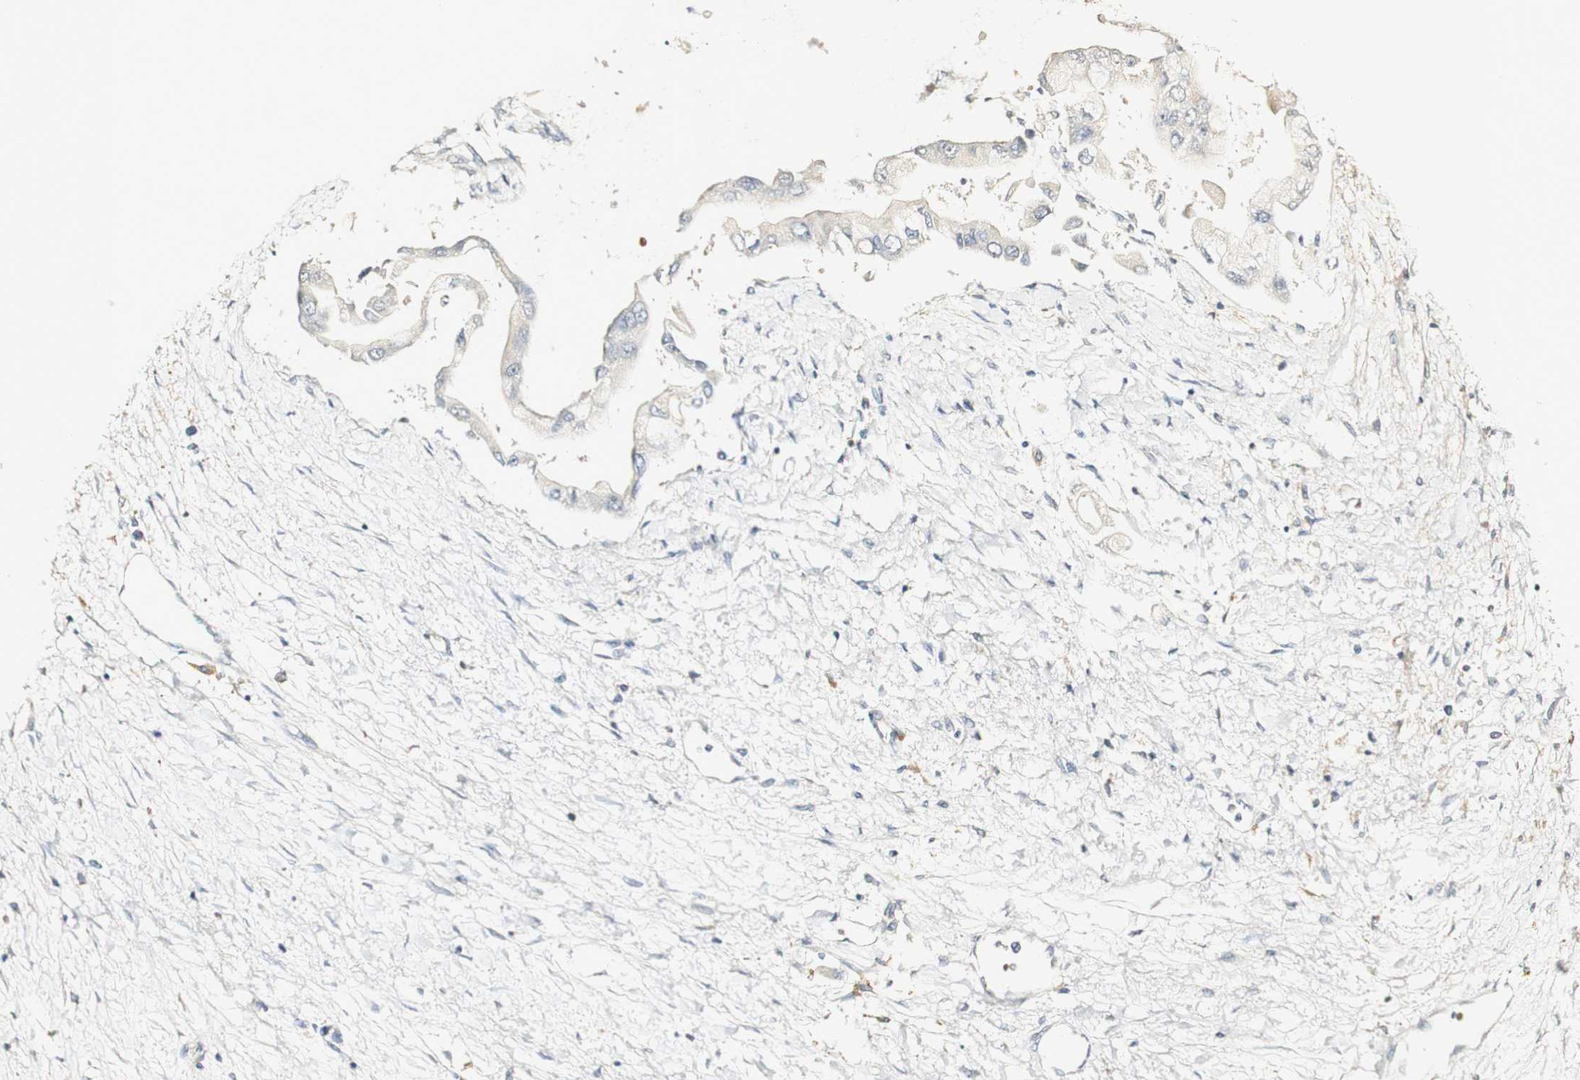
{"staining": {"intensity": "negative", "quantity": "none", "location": "none"}, "tissue": "liver cancer", "cell_type": "Tumor cells", "image_type": "cancer", "snomed": [{"axis": "morphology", "description": "Cholangiocarcinoma"}, {"axis": "topography", "description": "Liver"}], "caption": "The micrograph exhibits no staining of tumor cells in liver cancer (cholangiocarcinoma).", "gene": "SYT7", "patient": {"sex": "male", "age": 50}}